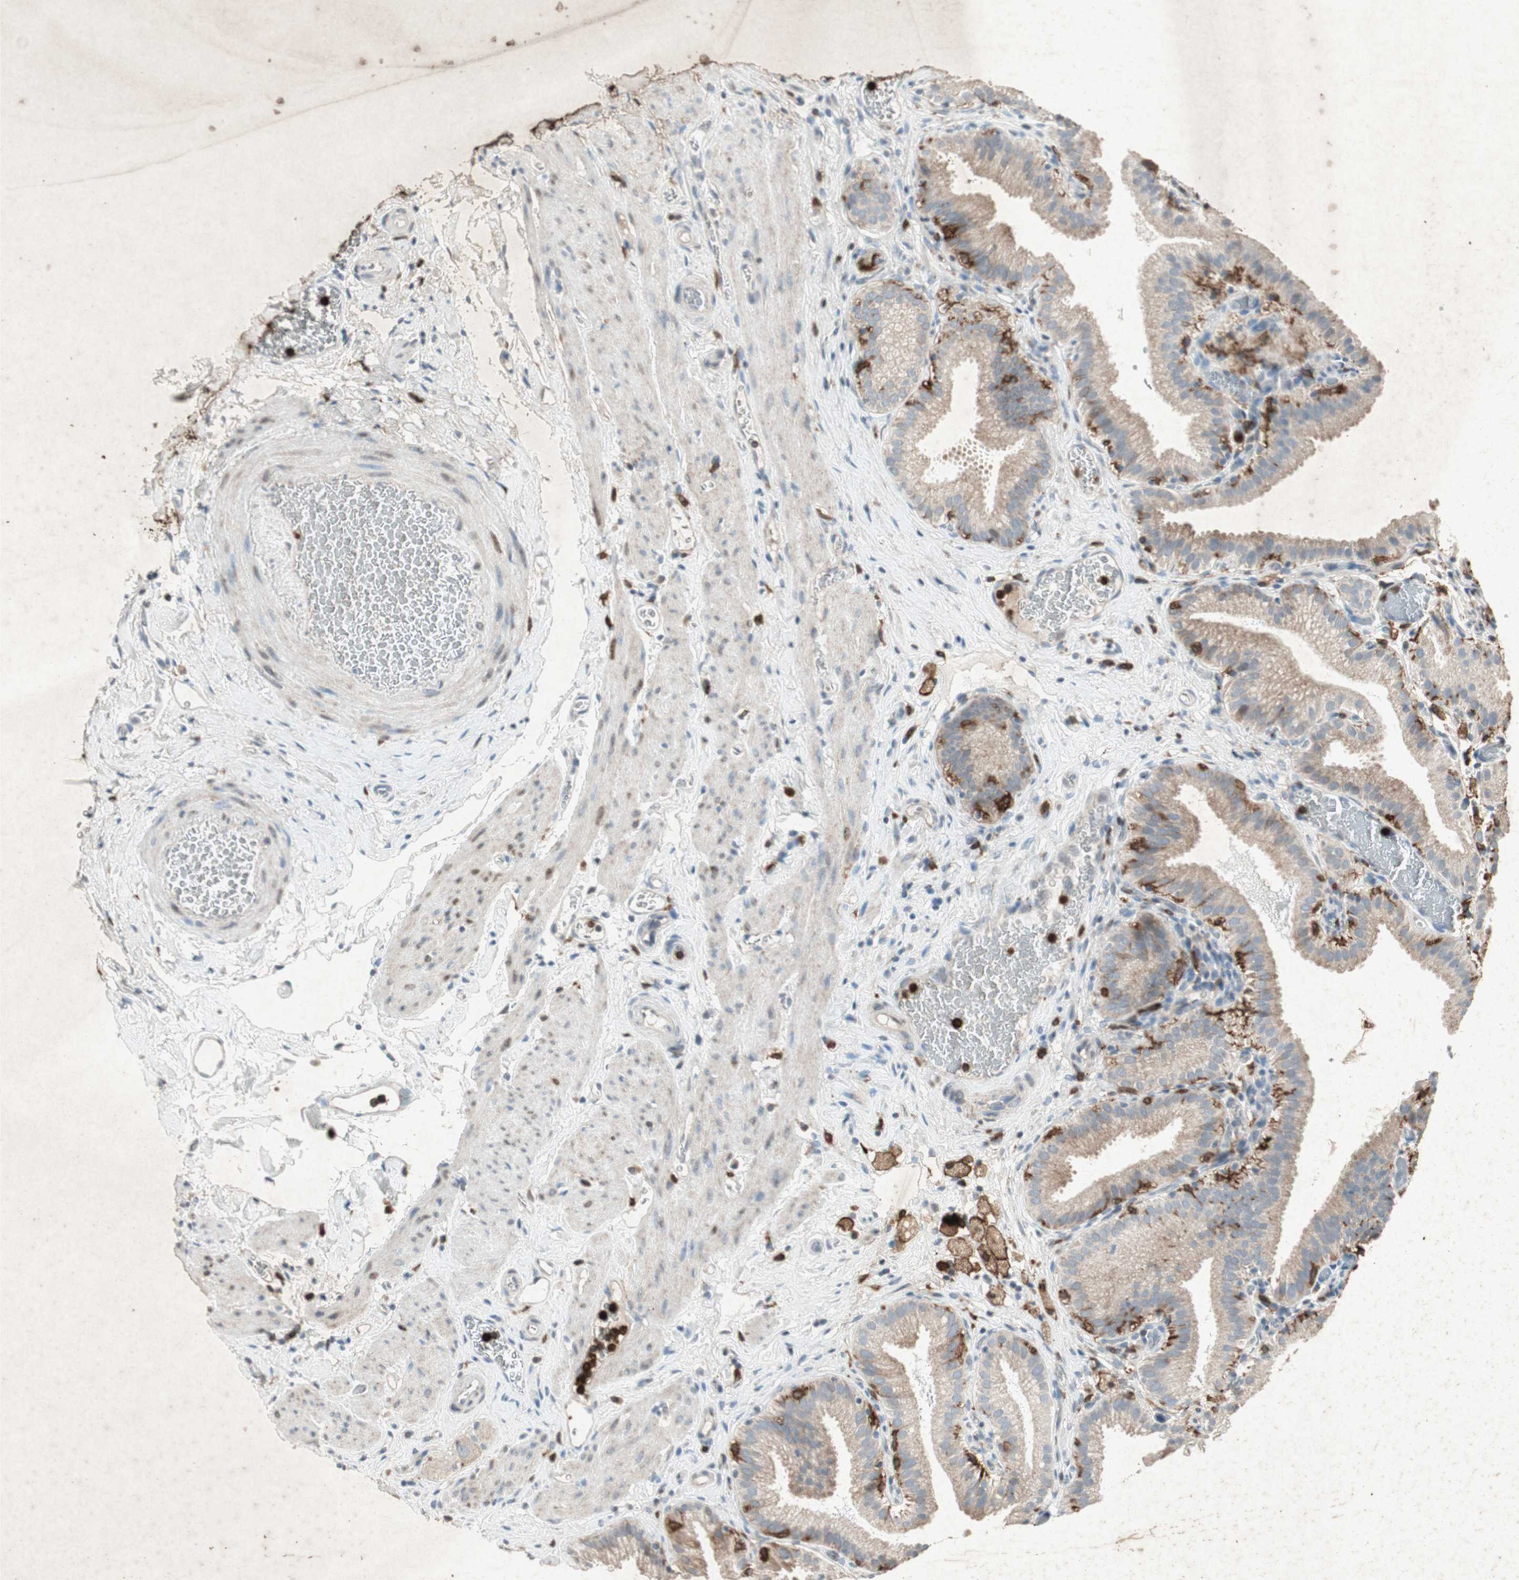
{"staining": {"intensity": "weak", "quantity": "25%-75%", "location": "cytoplasmic/membranous"}, "tissue": "gallbladder", "cell_type": "Glandular cells", "image_type": "normal", "snomed": [{"axis": "morphology", "description": "Normal tissue, NOS"}, {"axis": "topography", "description": "Gallbladder"}], "caption": "Gallbladder stained with immunohistochemistry (IHC) demonstrates weak cytoplasmic/membranous staining in approximately 25%-75% of glandular cells.", "gene": "TYROBP", "patient": {"sex": "male", "age": 54}}